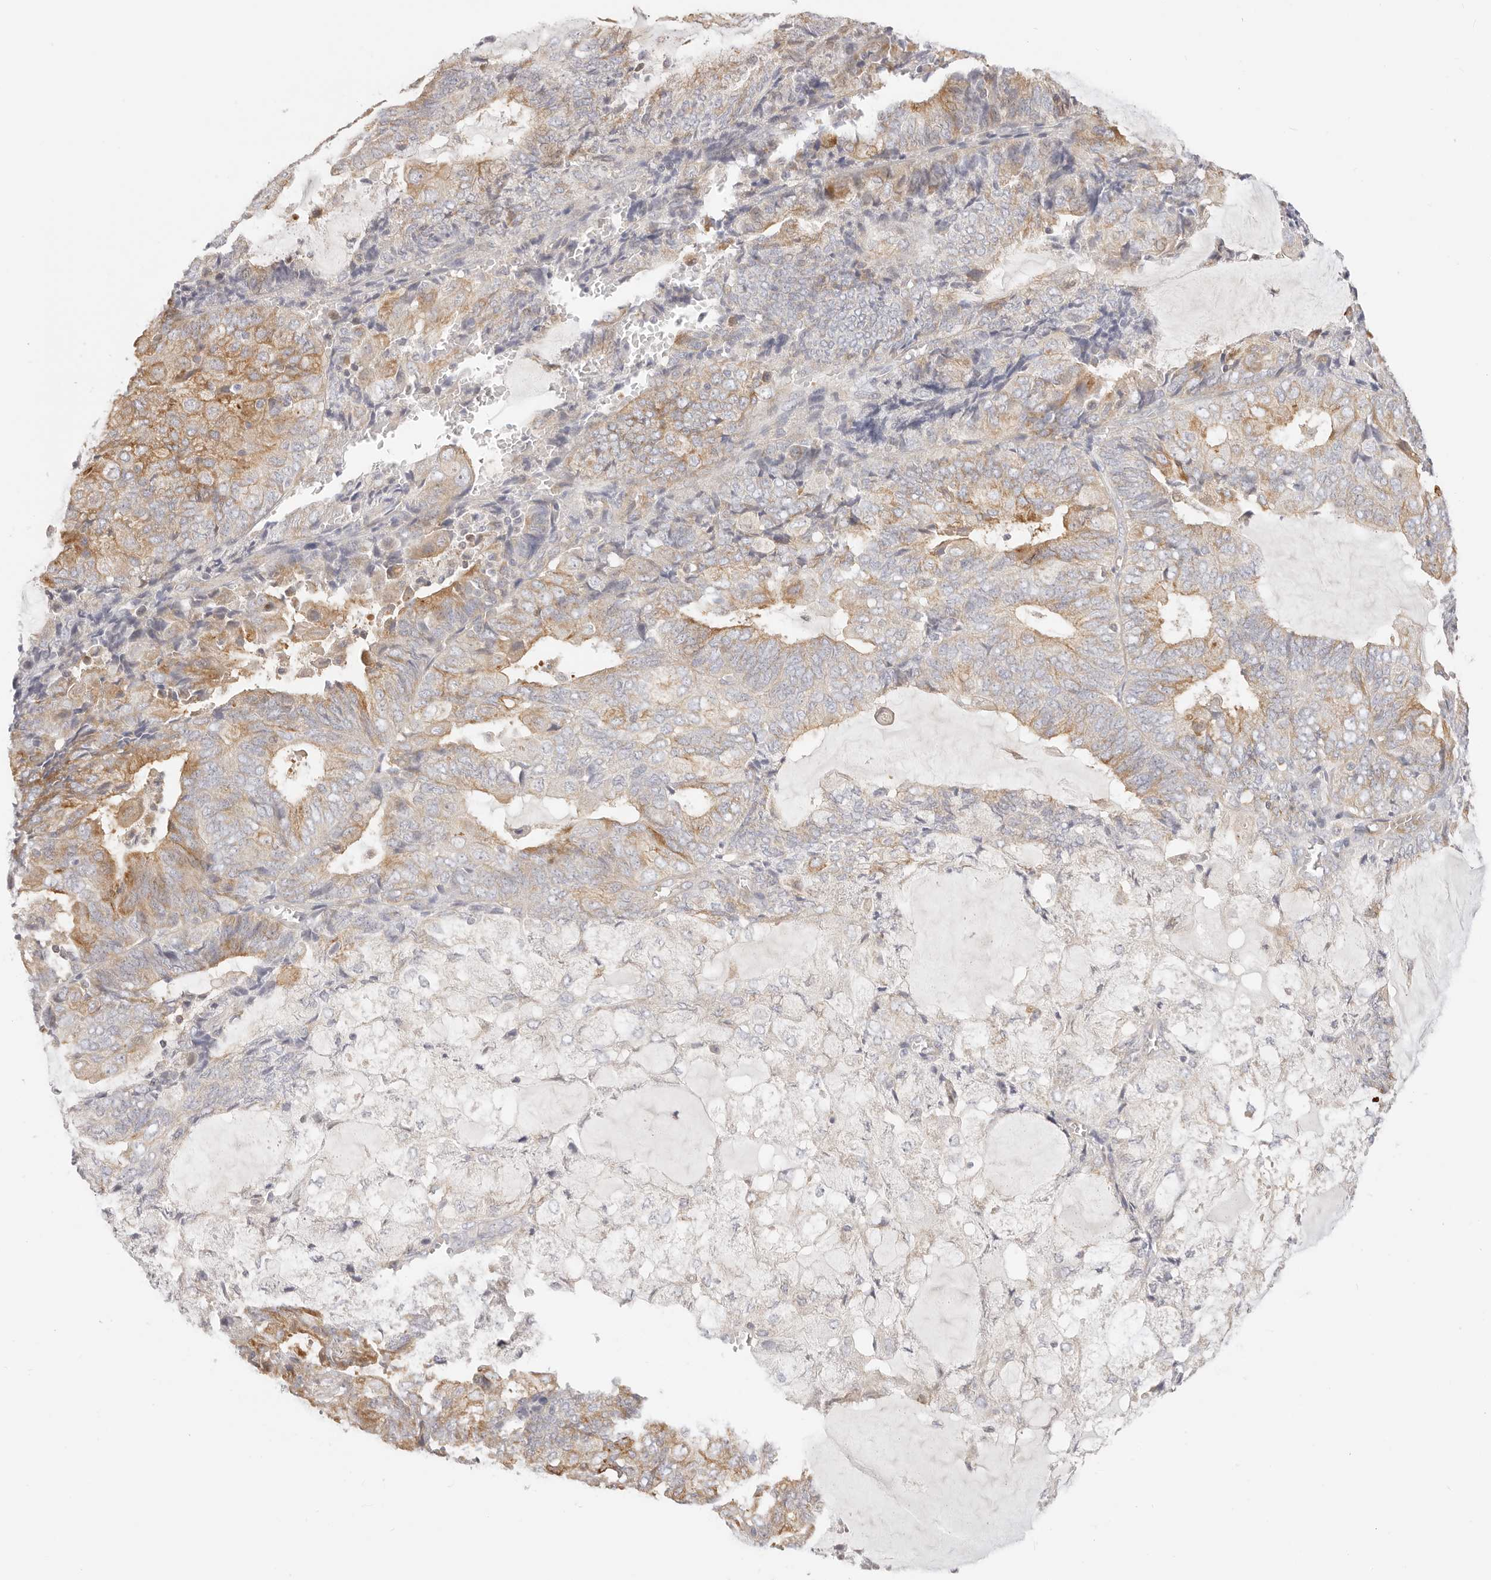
{"staining": {"intensity": "moderate", "quantity": "<25%", "location": "cytoplasmic/membranous"}, "tissue": "endometrial cancer", "cell_type": "Tumor cells", "image_type": "cancer", "snomed": [{"axis": "morphology", "description": "Adenocarcinoma, NOS"}, {"axis": "topography", "description": "Endometrium"}], "caption": "This image reveals adenocarcinoma (endometrial) stained with immunohistochemistry to label a protein in brown. The cytoplasmic/membranous of tumor cells show moderate positivity for the protein. Nuclei are counter-stained blue.", "gene": "DTNBP1", "patient": {"sex": "female", "age": 81}}